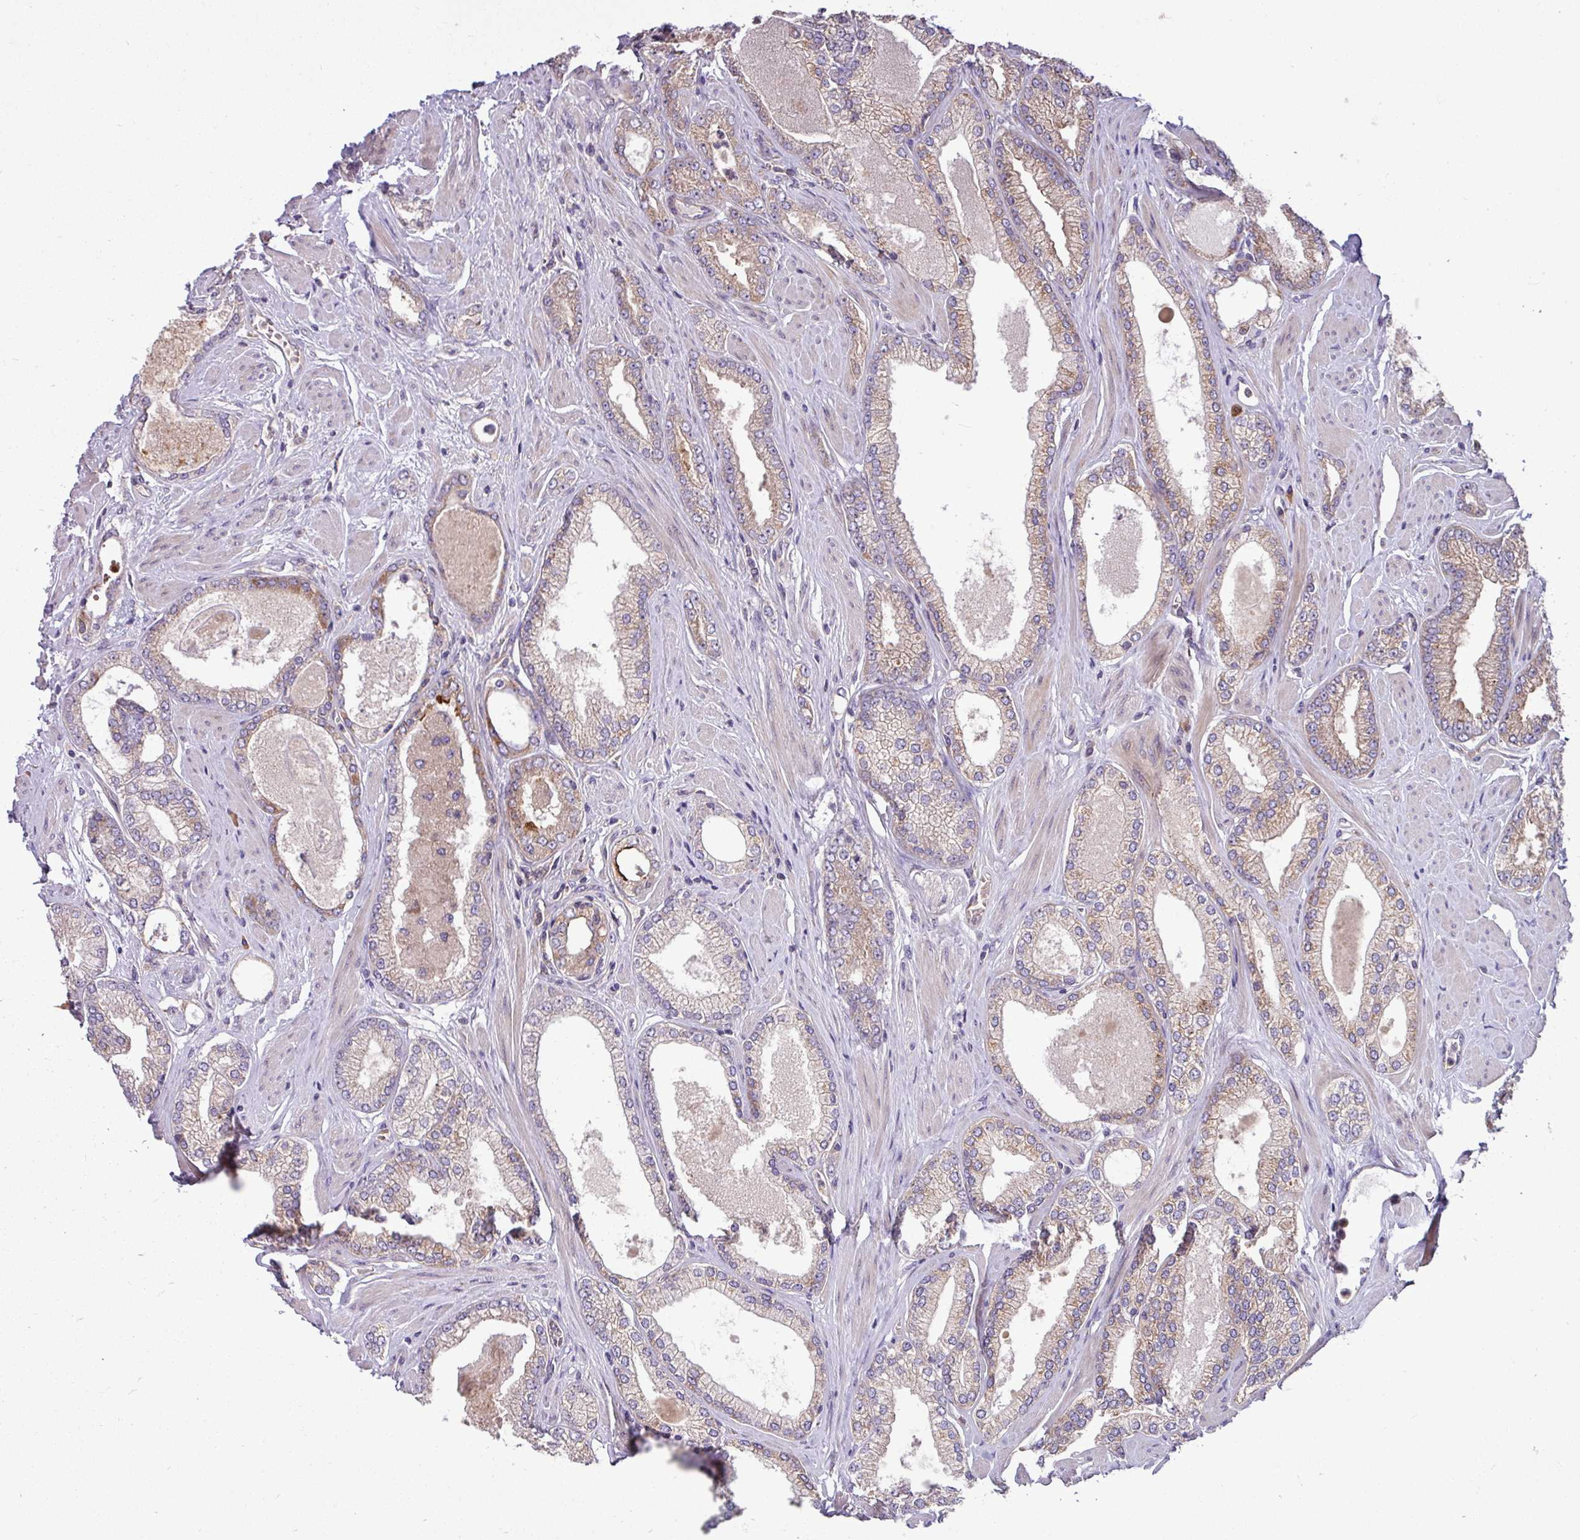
{"staining": {"intensity": "weak", "quantity": ">75%", "location": "cytoplasmic/membranous"}, "tissue": "prostate cancer", "cell_type": "Tumor cells", "image_type": "cancer", "snomed": [{"axis": "morphology", "description": "Adenocarcinoma, Low grade"}, {"axis": "topography", "description": "Prostate"}], "caption": "Immunohistochemical staining of human prostate low-grade adenocarcinoma exhibits weak cytoplasmic/membranous protein staining in about >75% of tumor cells.", "gene": "LSM12", "patient": {"sex": "male", "age": 42}}